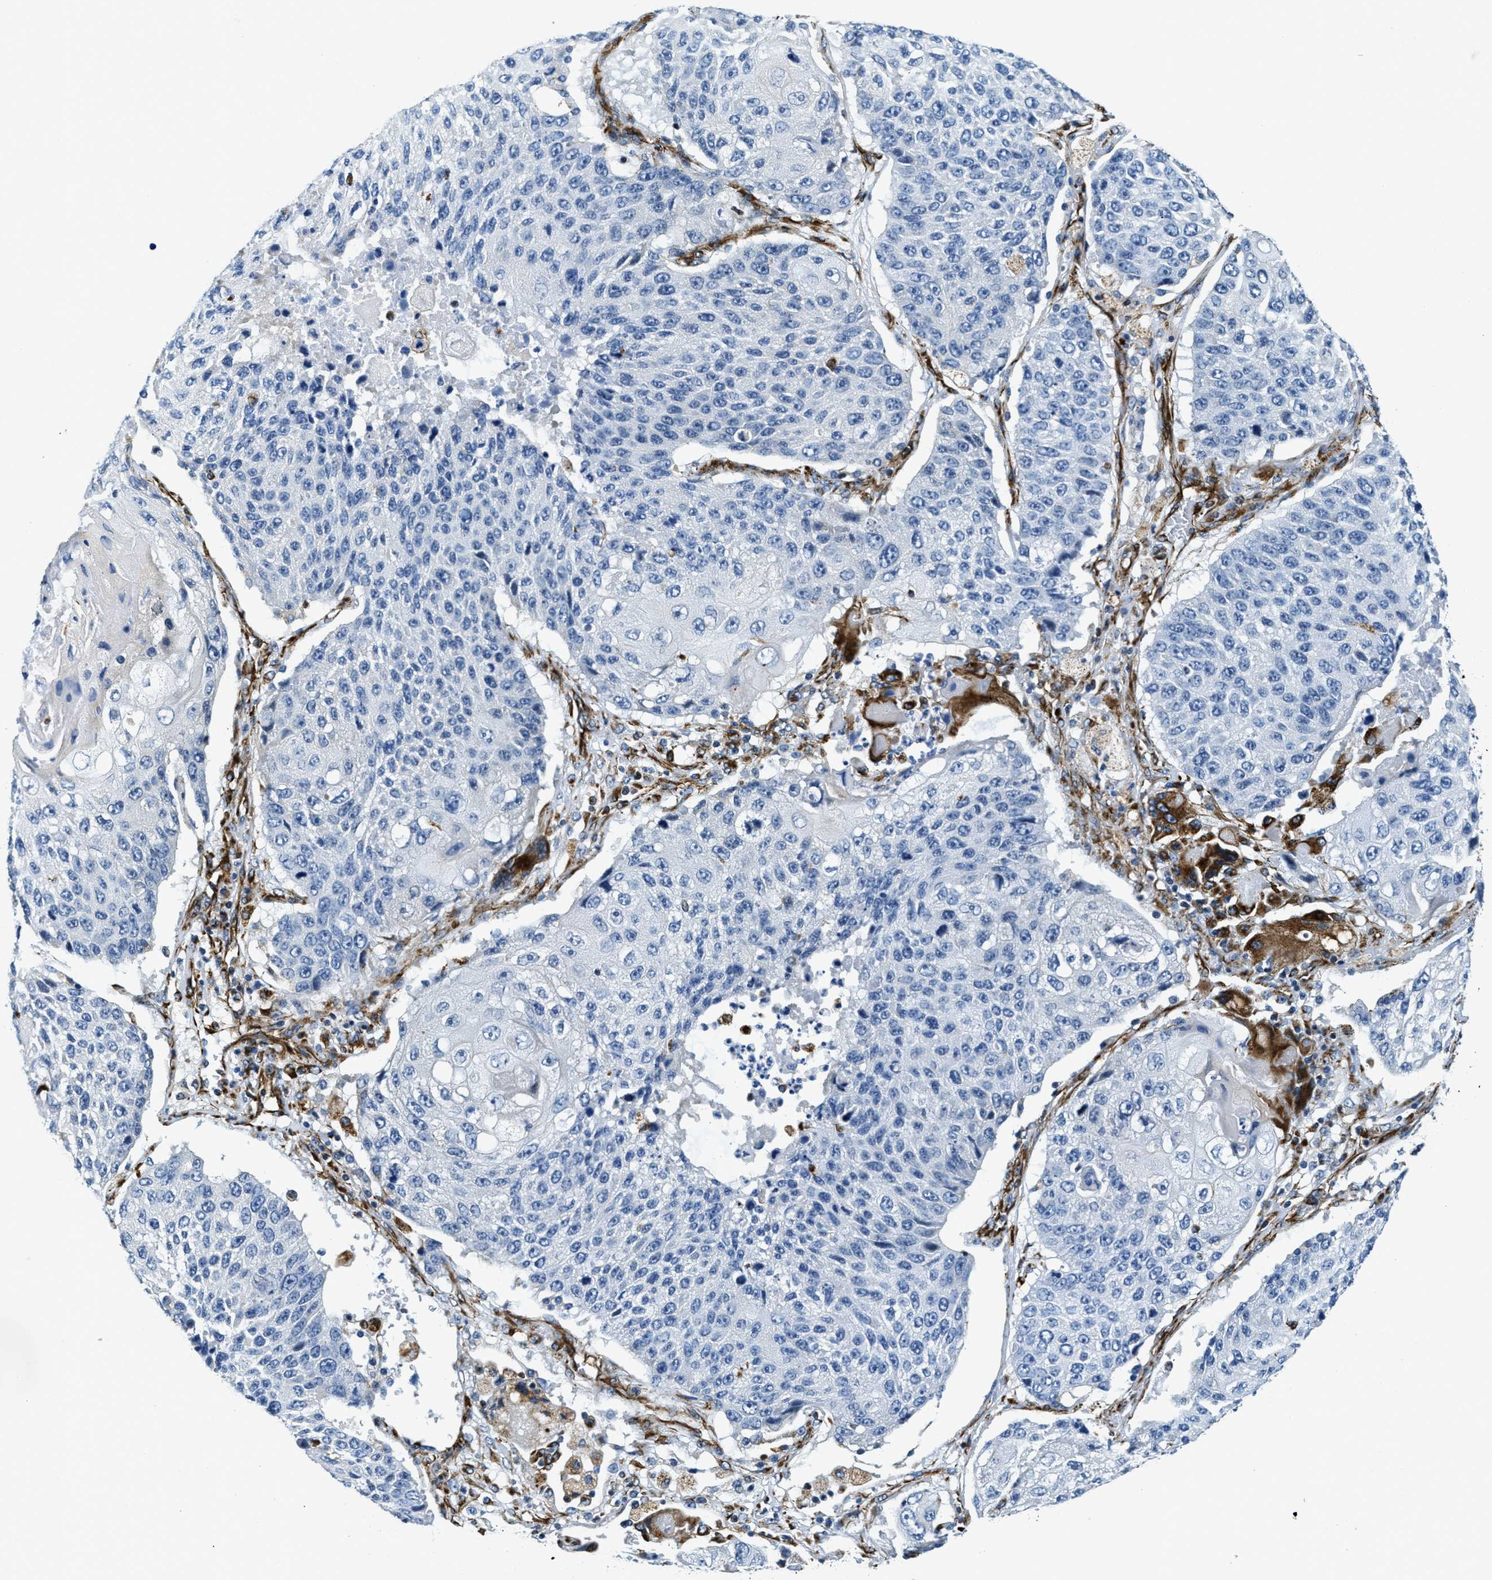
{"staining": {"intensity": "negative", "quantity": "none", "location": "none"}, "tissue": "lung cancer", "cell_type": "Tumor cells", "image_type": "cancer", "snomed": [{"axis": "morphology", "description": "Squamous cell carcinoma, NOS"}, {"axis": "topography", "description": "Lung"}], "caption": "Tumor cells show no significant positivity in squamous cell carcinoma (lung). (Stains: DAB IHC with hematoxylin counter stain, Microscopy: brightfield microscopy at high magnification).", "gene": "GNS", "patient": {"sex": "male", "age": 61}}